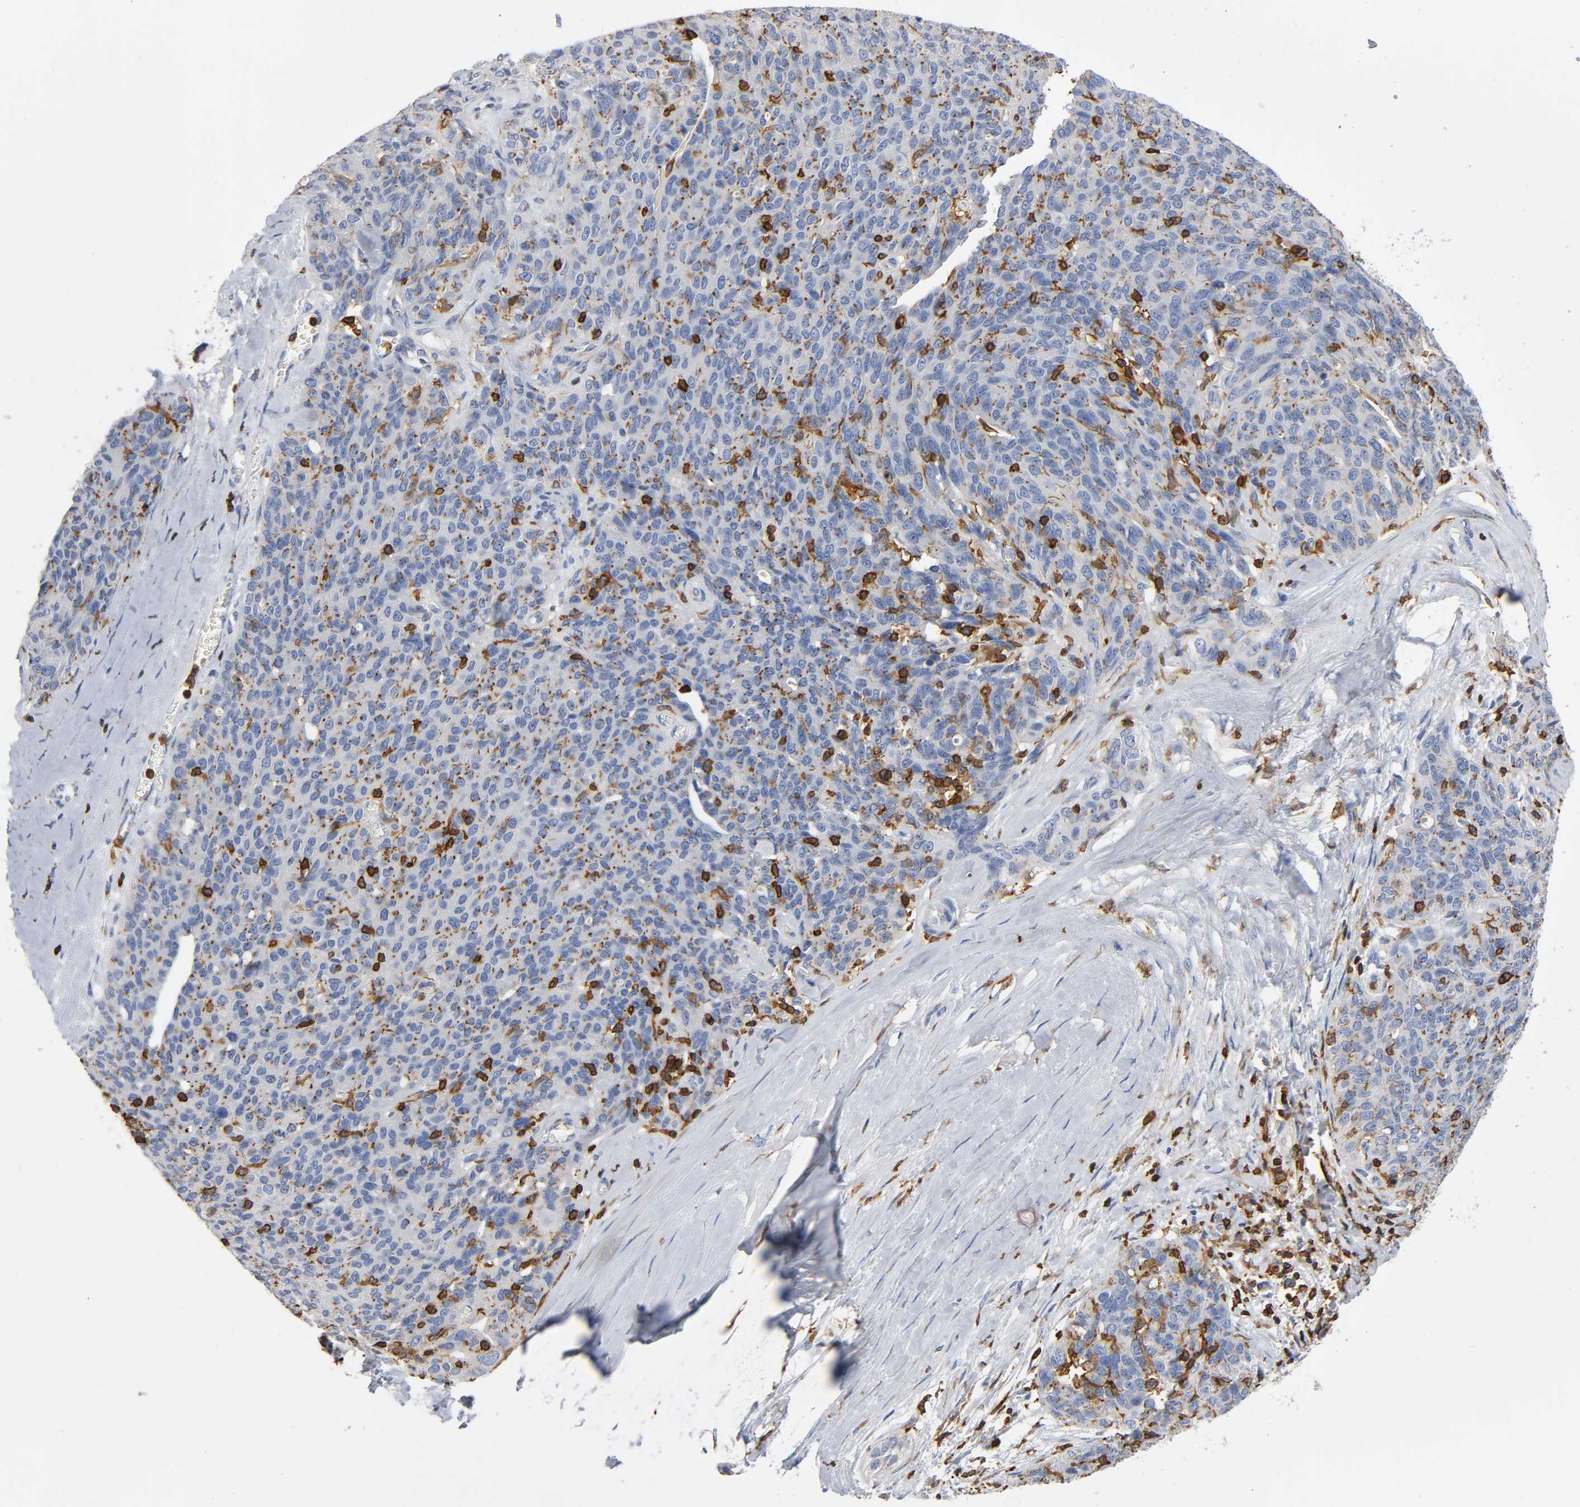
{"staining": {"intensity": "moderate", "quantity": ">75%", "location": "cytoplasmic/membranous"}, "tissue": "ovarian cancer", "cell_type": "Tumor cells", "image_type": "cancer", "snomed": [{"axis": "morphology", "description": "Carcinoma, endometroid"}, {"axis": "topography", "description": "Ovary"}], "caption": "The micrograph reveals a brown stain indicating the presence of a protein in the cytoplasmic/membranous of tumor cells in ovarian endometroid carcinoma. The protein of interest is stained brown, and the nuclei are stained in blue (DAB IHC with brightfield microscopy, high magnification).", "gene": "CAPN10", "patient": {"sex": "female", "age": 60}}